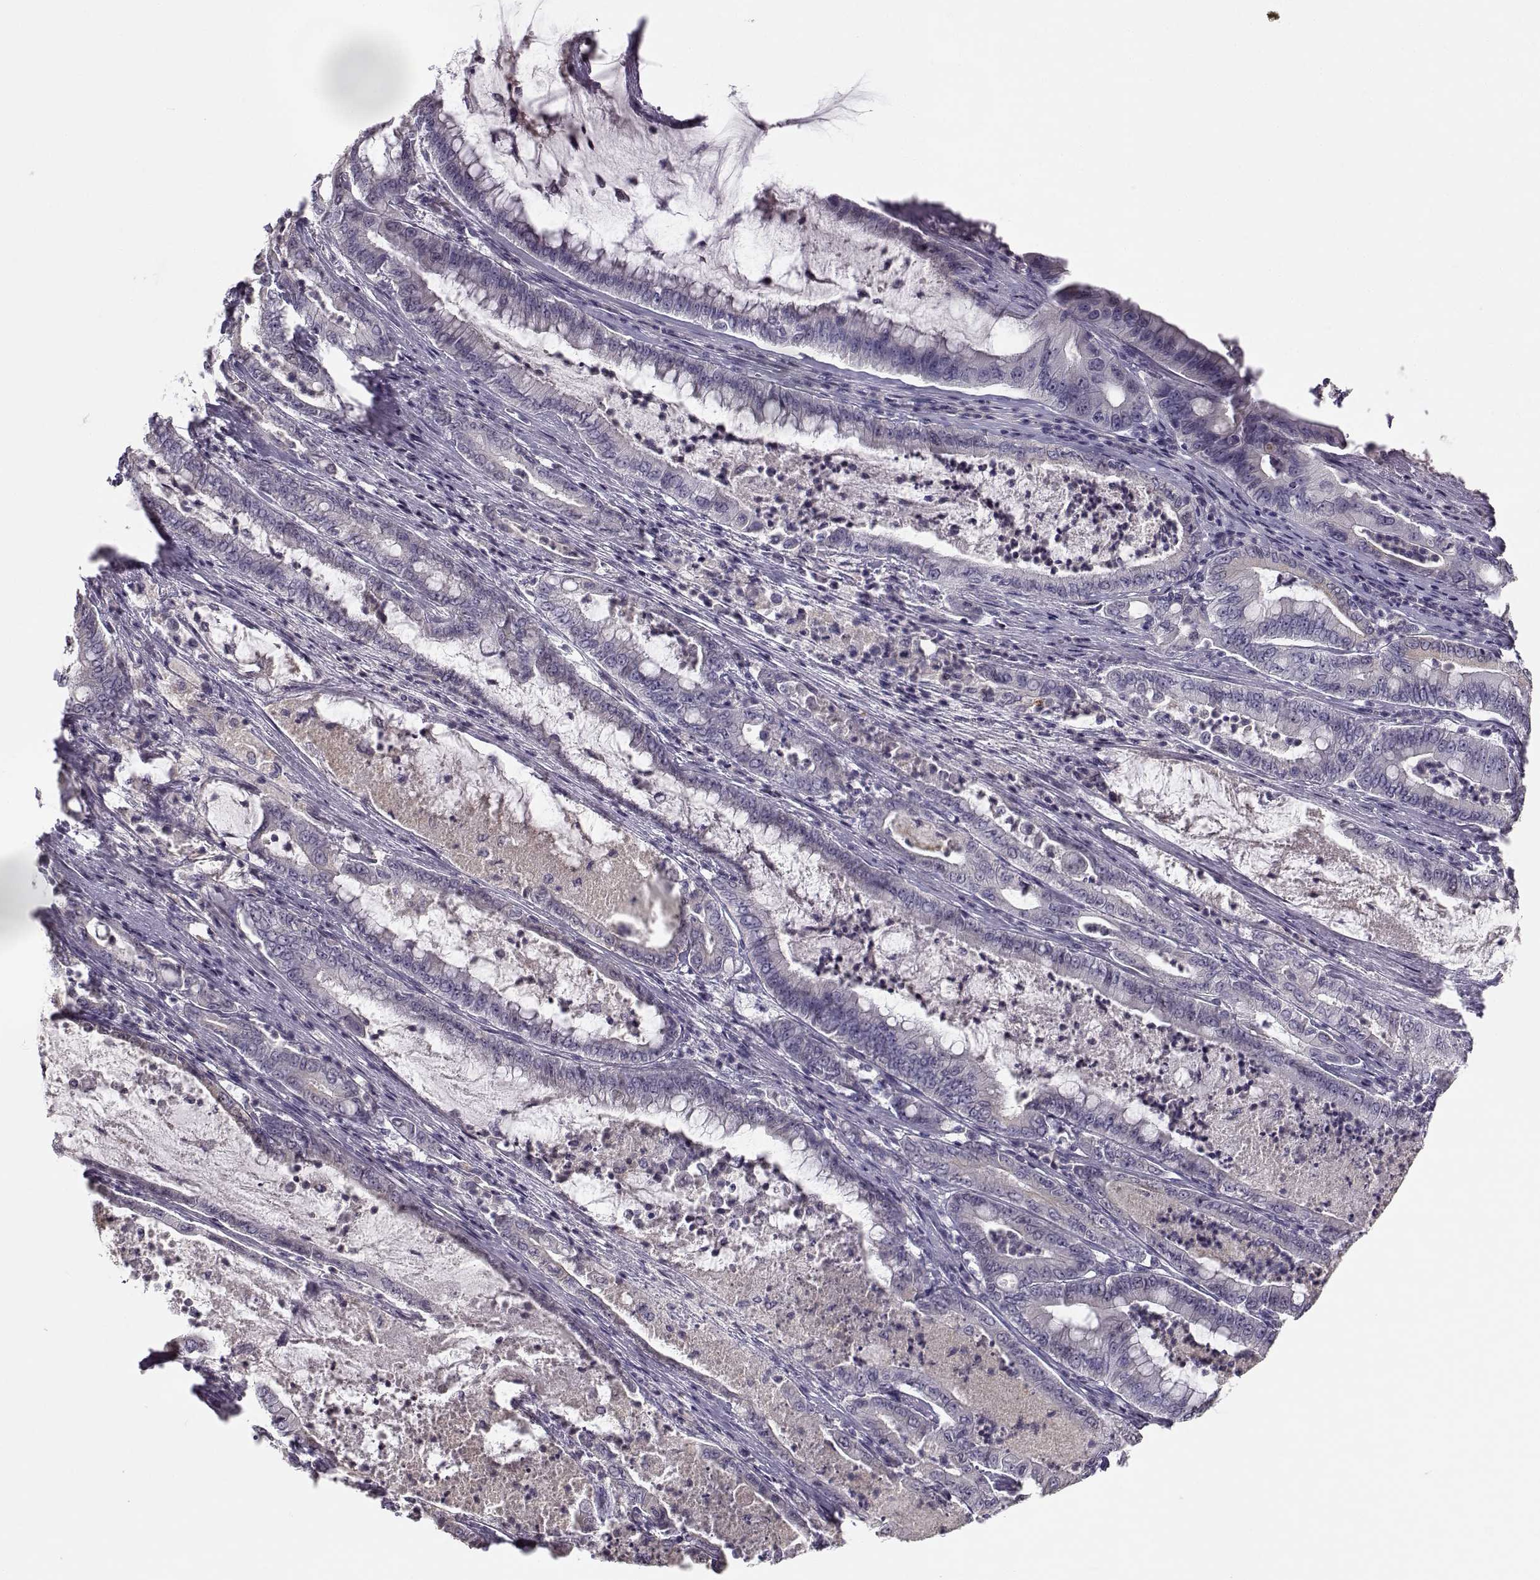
{"staining": {"intensity": "negative", "quantity": "none", "location": "none"}, "tissue": "pancreatic cancer", "cell_type": "Tumor cells", "image_type": "cancer", "snomed": [{"axis": "morphology", "description": "Adenocarcinoma, NOS"}, {"axis": "topography", "description": "Pancreas"}], "caption": "The histopathology image displays no staining of tumor cells in pancreatic adenocarcinoma.", "gene": "TMEM145", "patient": {"sex": "male", "age": 71}}